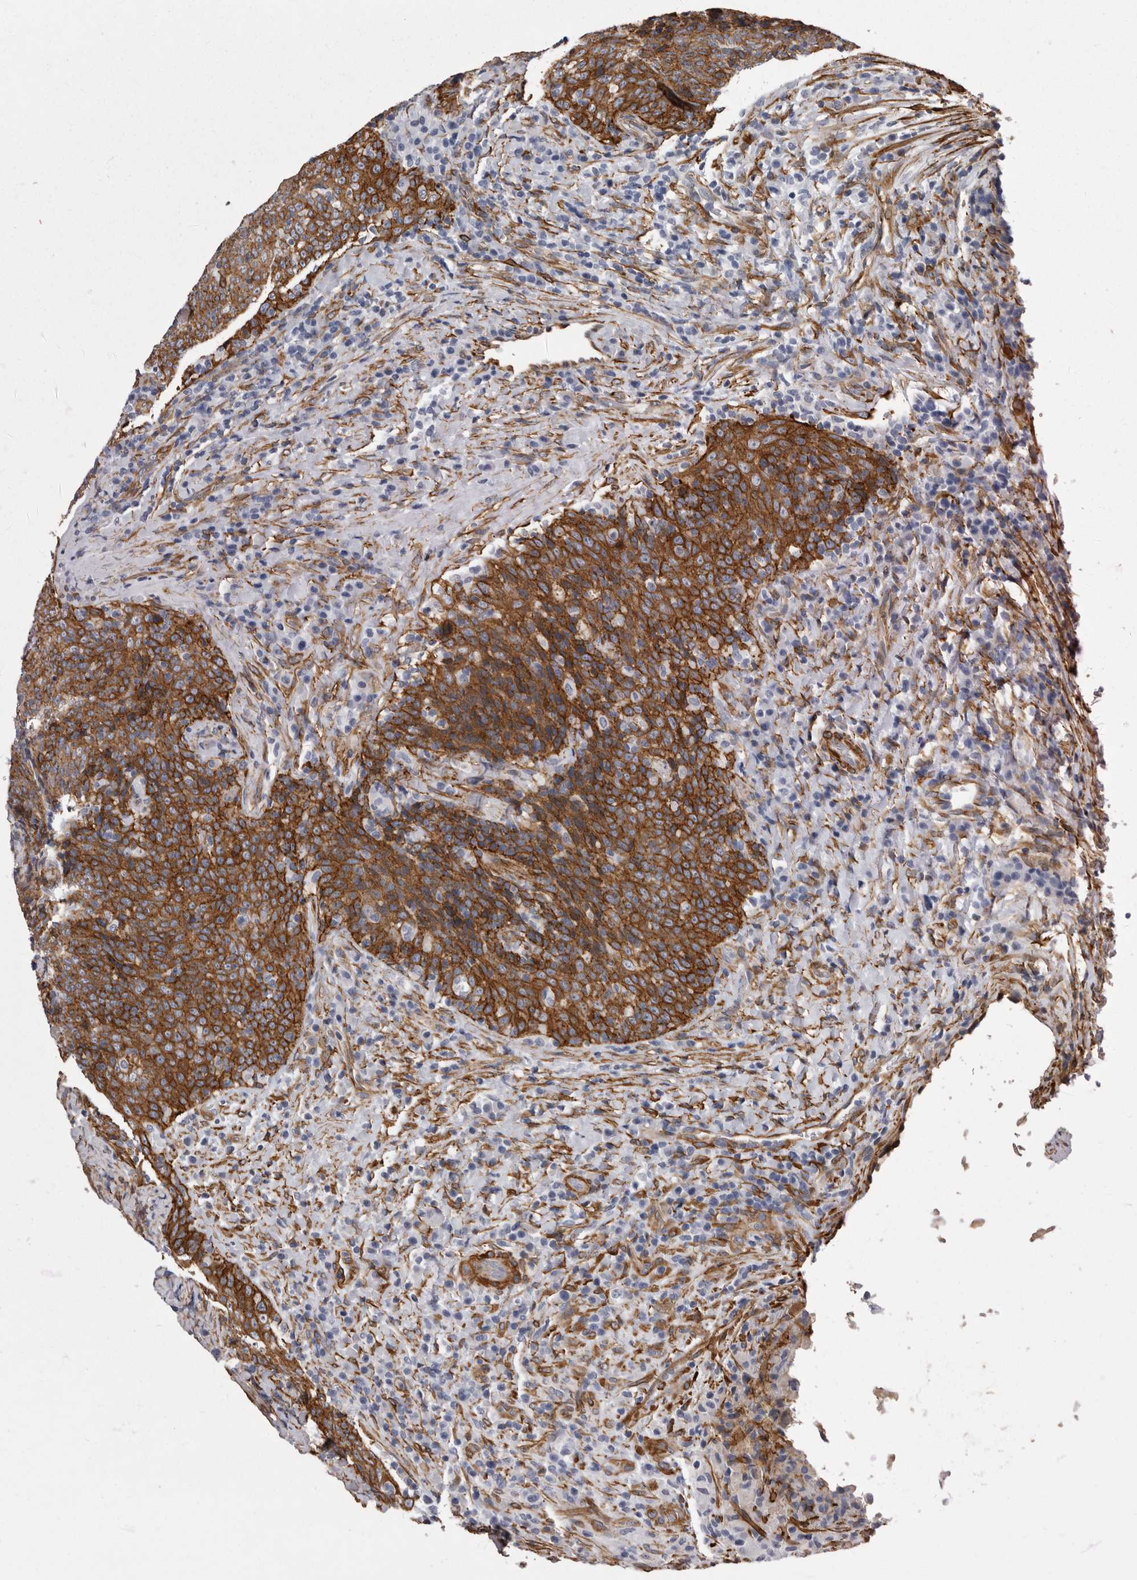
{"staining": {"intensity": "moderate", "quantity": ">75%", "location": "cytoplasmic/membranous"}, "tissue": "head and neck cancer", "cell_type": "Tumor cells", "image_type": "cancer", "snomed": [{"axis": "morphology", "description": "Squamous cell carcinoma, NOS"}, {"axis": "morphology", "description": "Squamous cell carcinoma, metastatic, NOS"}, {"axis": "topography", "description": "Lymph node"}, {"axis": "topography", "description": "Head-Neck"}], "caption": "This image displays IHC staining of human metastatic squamous cell carcinoma (head and neck), with medium moderate cytoplasmic/membranous expression in about >75% of tumor cells.", "gene": "ENAH", "patient": {"sex": "male", "age": 62}}